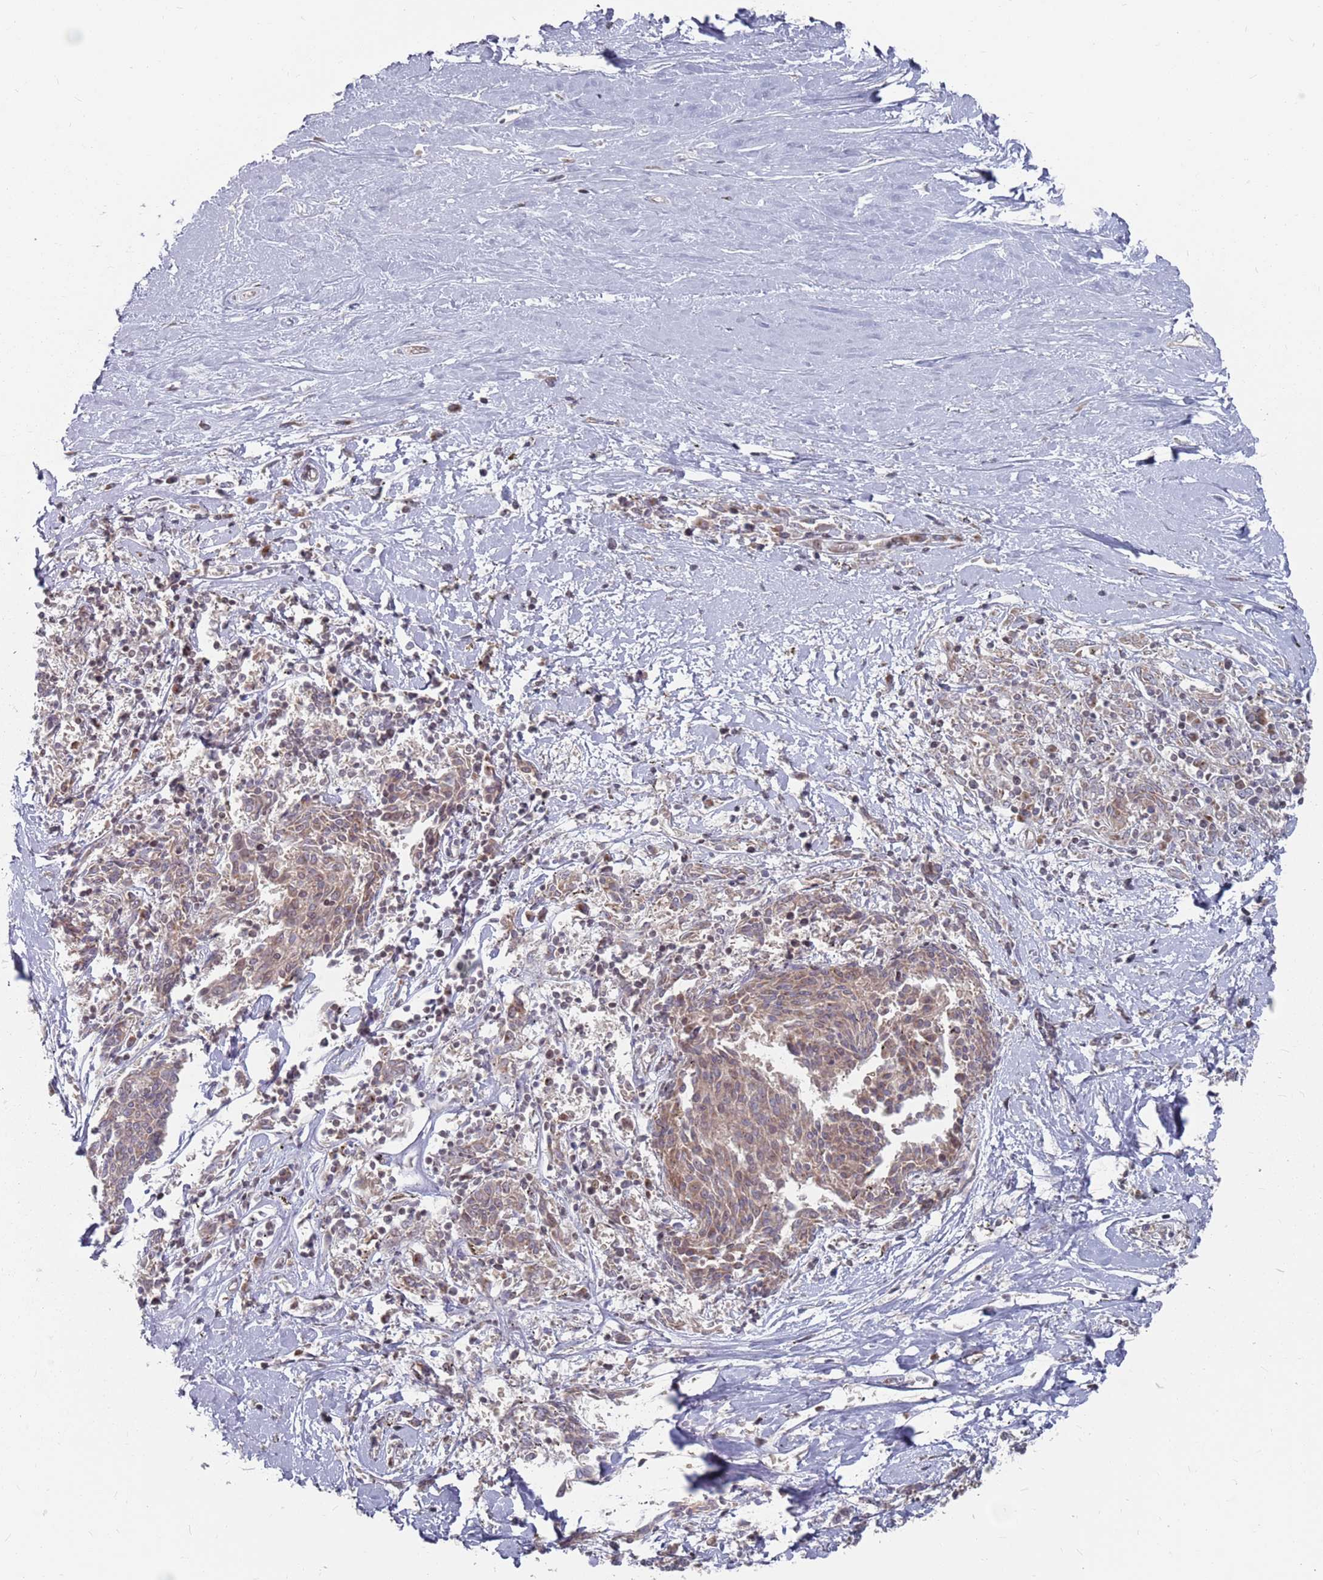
{"staining": {"intensity": "weak", "quantity": ">75%", "location": "cytoplasmic/membranous"}, "tissue": "melanoma", "cell_type": "Tumor cells", "image_type": "cancer", "snomed": [{"axis": "morphology", "description": "Malignant melanoma, NOS"}, {"axis": "topography", "description": "Skin"}], "caption": "Weak cytoplasmic/membranous positivity is present in approximately >75% of tumor cells in malignant melanoma. The staining was performed using DAB (3,3'-diaminobenzidine) to visualize the protein expression in brown, while the nuclei were stained in blue with hematoxylin (Magnification: 20x).", "gene": "FMO4", "patient": {"sex": "female", "age": 72}}